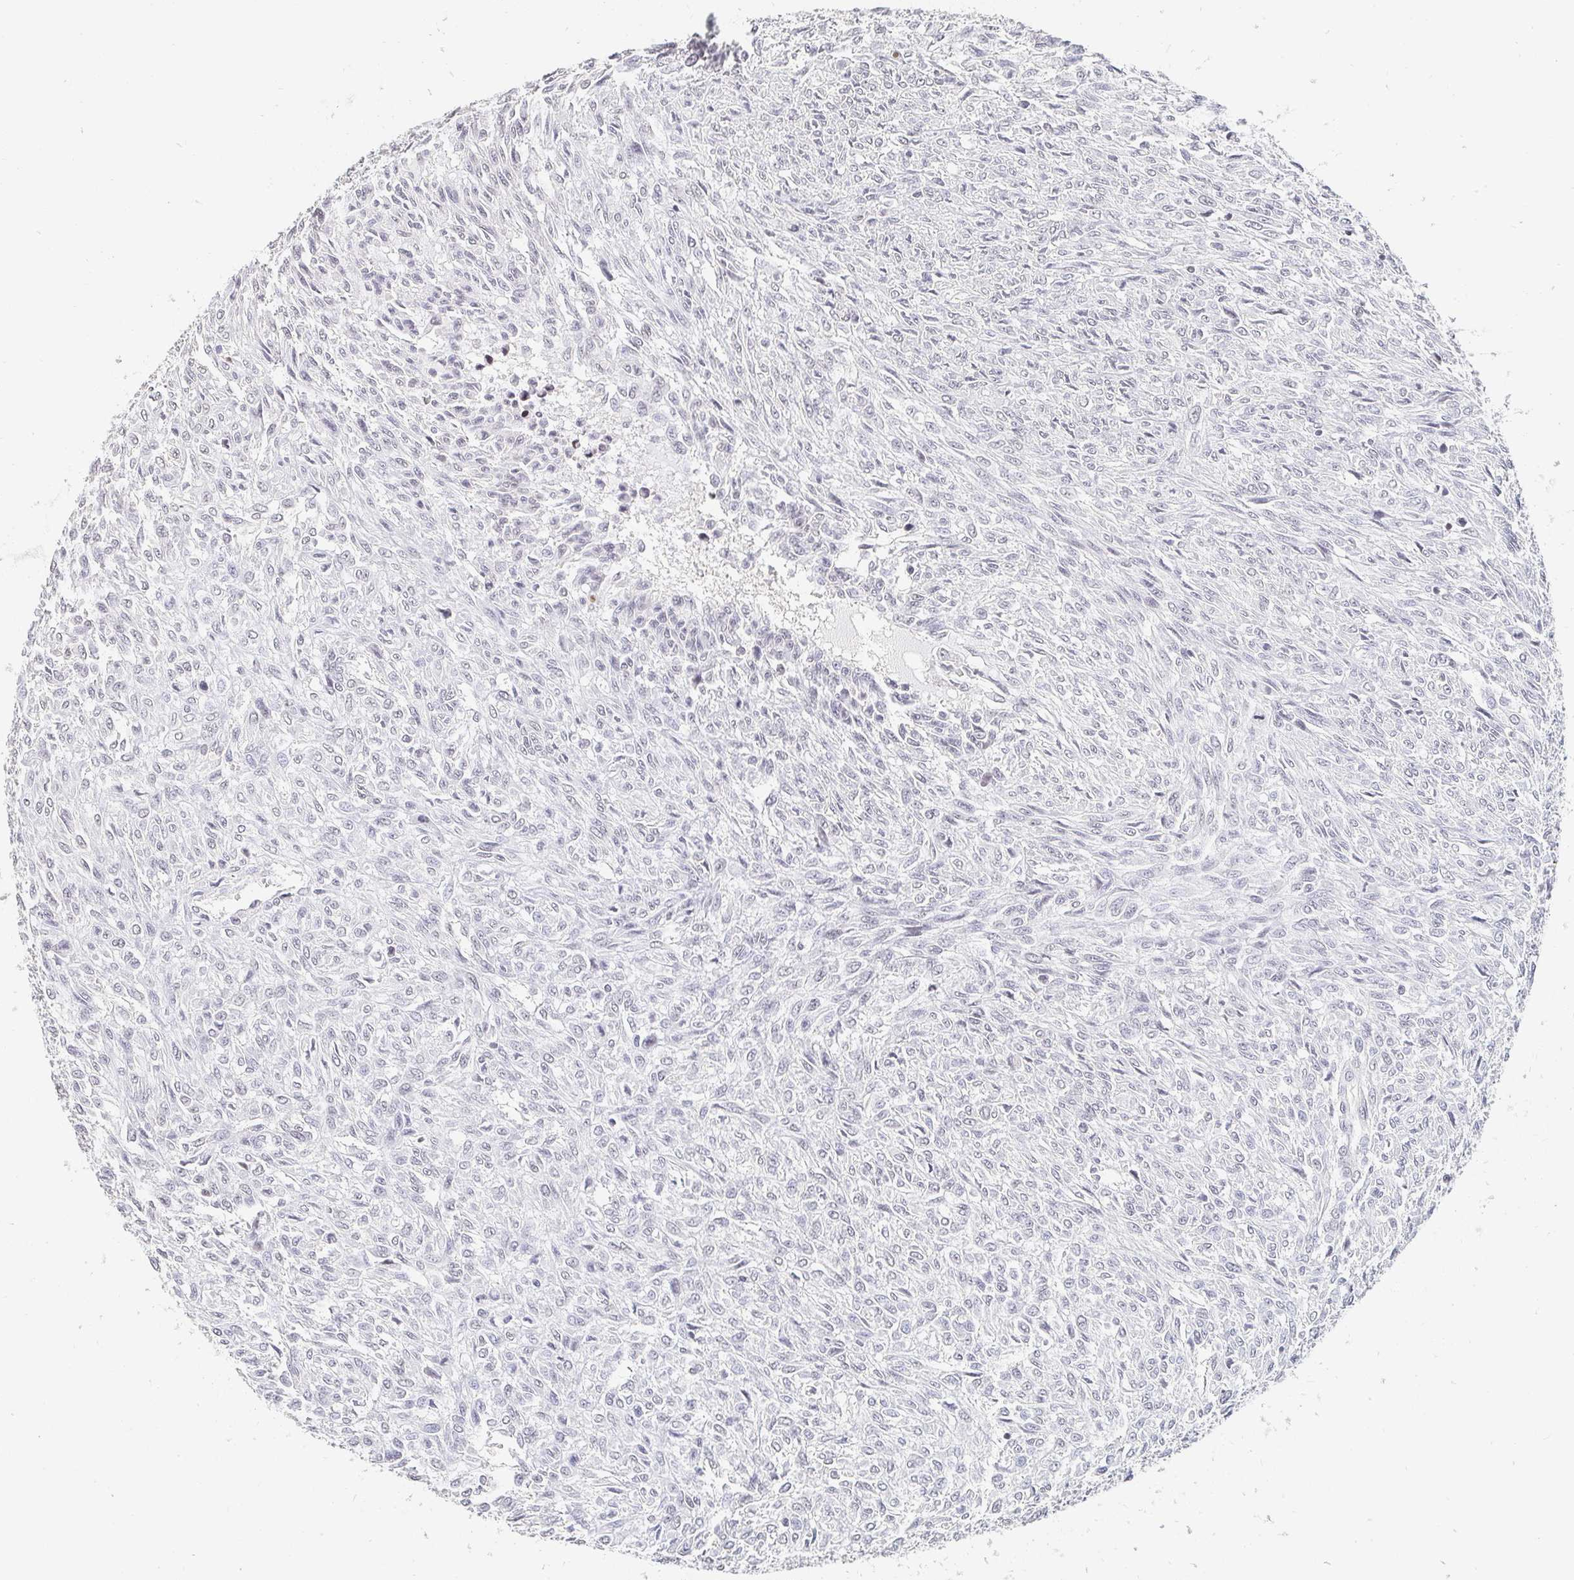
{"staining": {"intensity": "negative", "quantity": "none", "location": "none"}, "tissue": "renal cancer", "cell_type": "Tumor cells", "image_type": "cancer", "snomed": [{"axis": "morphology", "description": "Adenocarcinoma, NOS"}, {"axis": "topography", "description": "Kidney"}], "caption": "Immunohistochemistry image of human renal cancer (adenocarcinoma) stained for a protein (brown), which demonstrates no staining in tumor cells. (DAB immunohistochemistry (IHC), high magnification).", "gene": "NME9", "patient": {"sex": "male", "age": 58}}